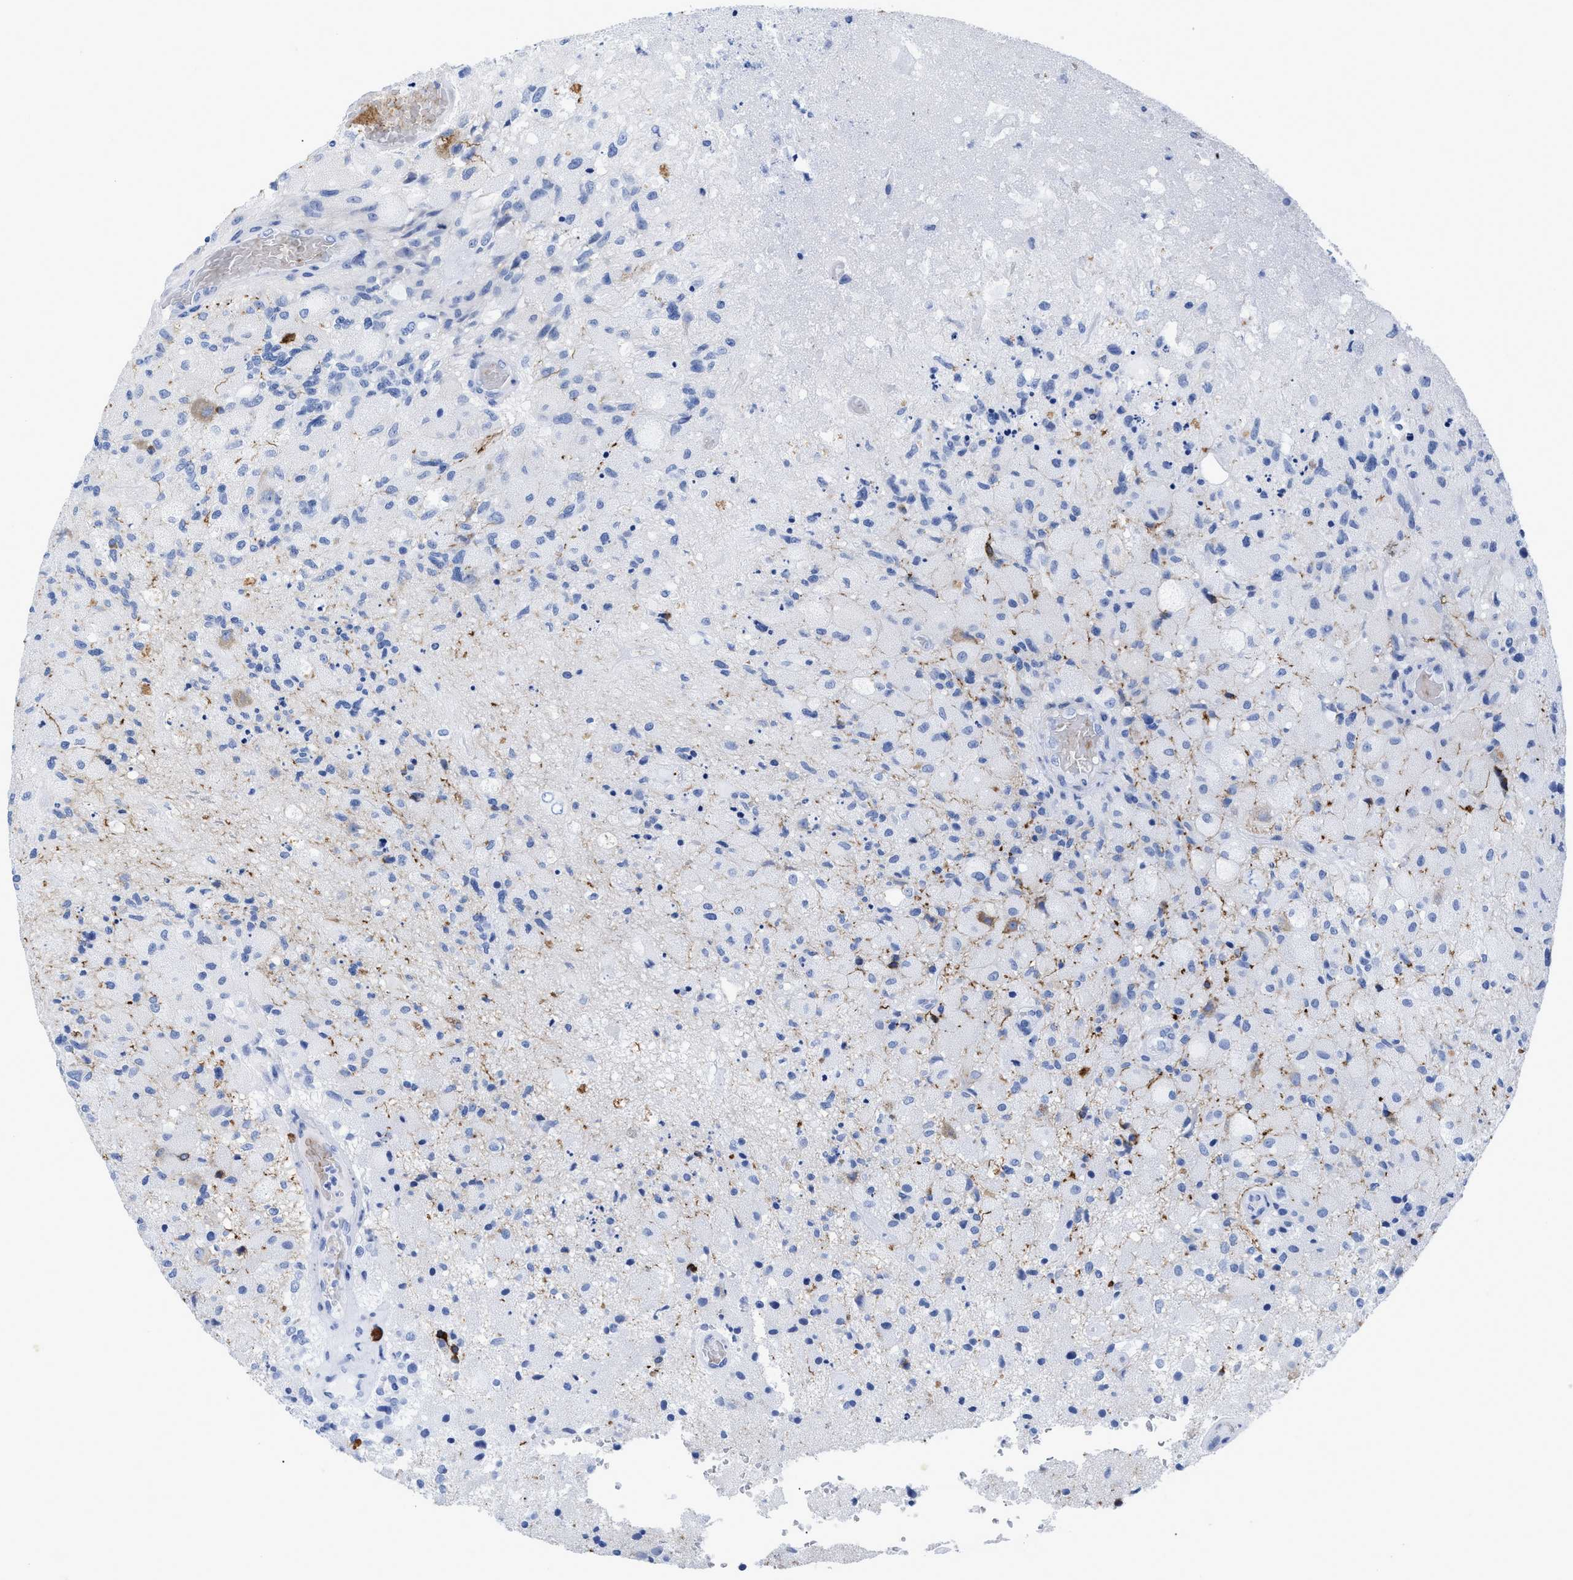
{"staining": {"intensity": "negative", "quantity": "none", "location": "none"}, "tissue": "glioma", "cell_type": "Tumor cells", "image_type": "cancer", "snomed": [{"axis": "morphology", "description": "Normal tissue, NOS"}, {"axis": "morphology", "description": "Glioma, malignant, High grade"}, {"axis": "topography", "description": "Cerebral cortex"}], "caption": "High power microscopy image of an IHC photomicrograph of malignant glioma (high-grade), revealing no significant positivity in tumor cells. (DAB IHC with hematoxylin counter stain).", "gene": "DUSP26", "patient": {"sex": "male", "age": 77}}